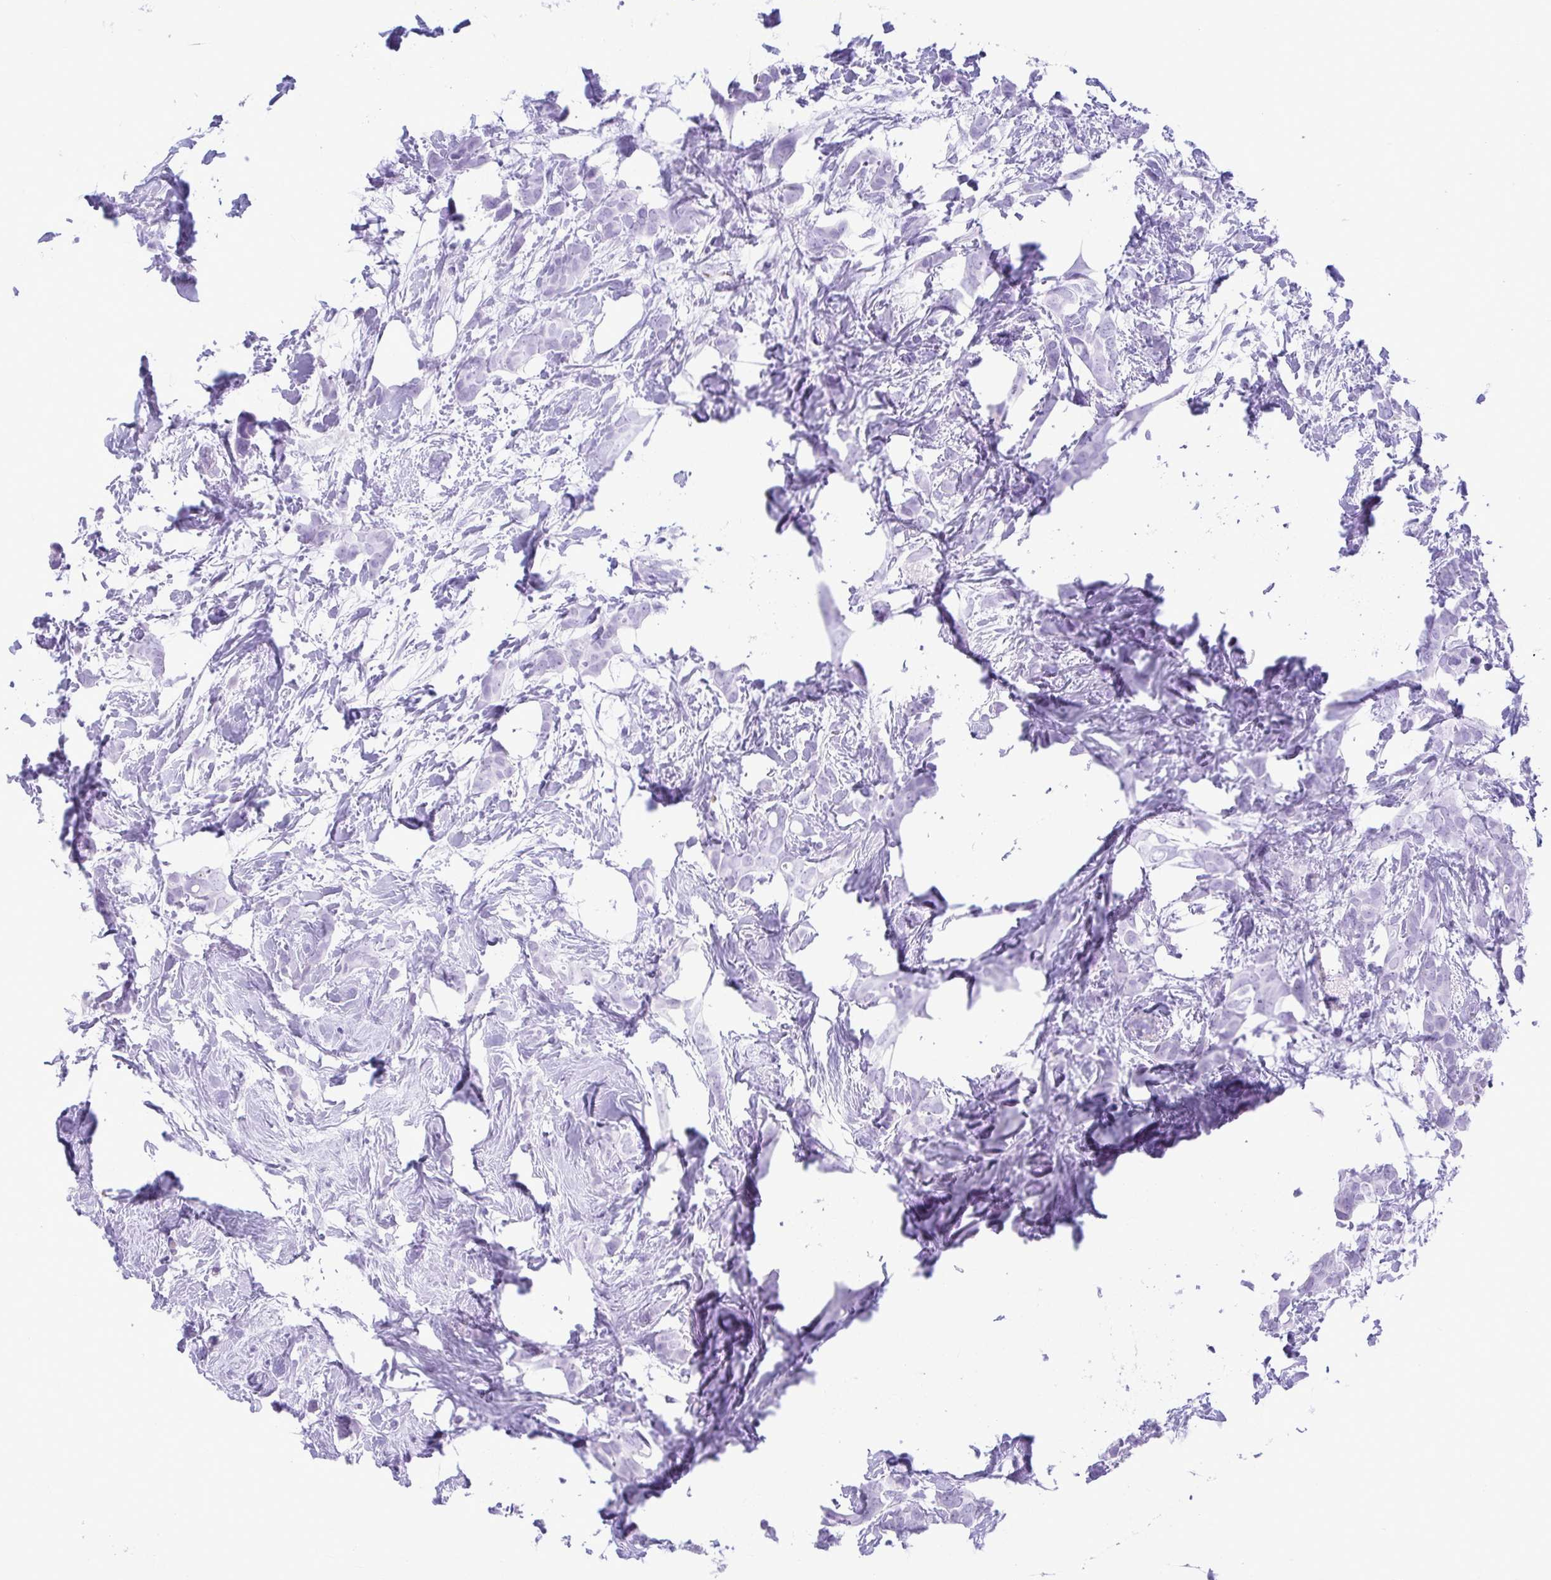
{"staining": {"intensity": "negative", "quantity": "none", "location": "none"}, "tissue": "breast cancer", "cell_type": "Tumor cells", "image_type": "cancer", "snomed": [{"axis": "morphology", "description": "Duct carcinoma"}, {"axis": "topography", "description": "Breast"}], "caption": "Image shows no significant protein expression in tumor cells of invasive ductal carcinoma (breast).", "gene": "TCEAL3", "patient": {"sex": "female", "age": 62}}